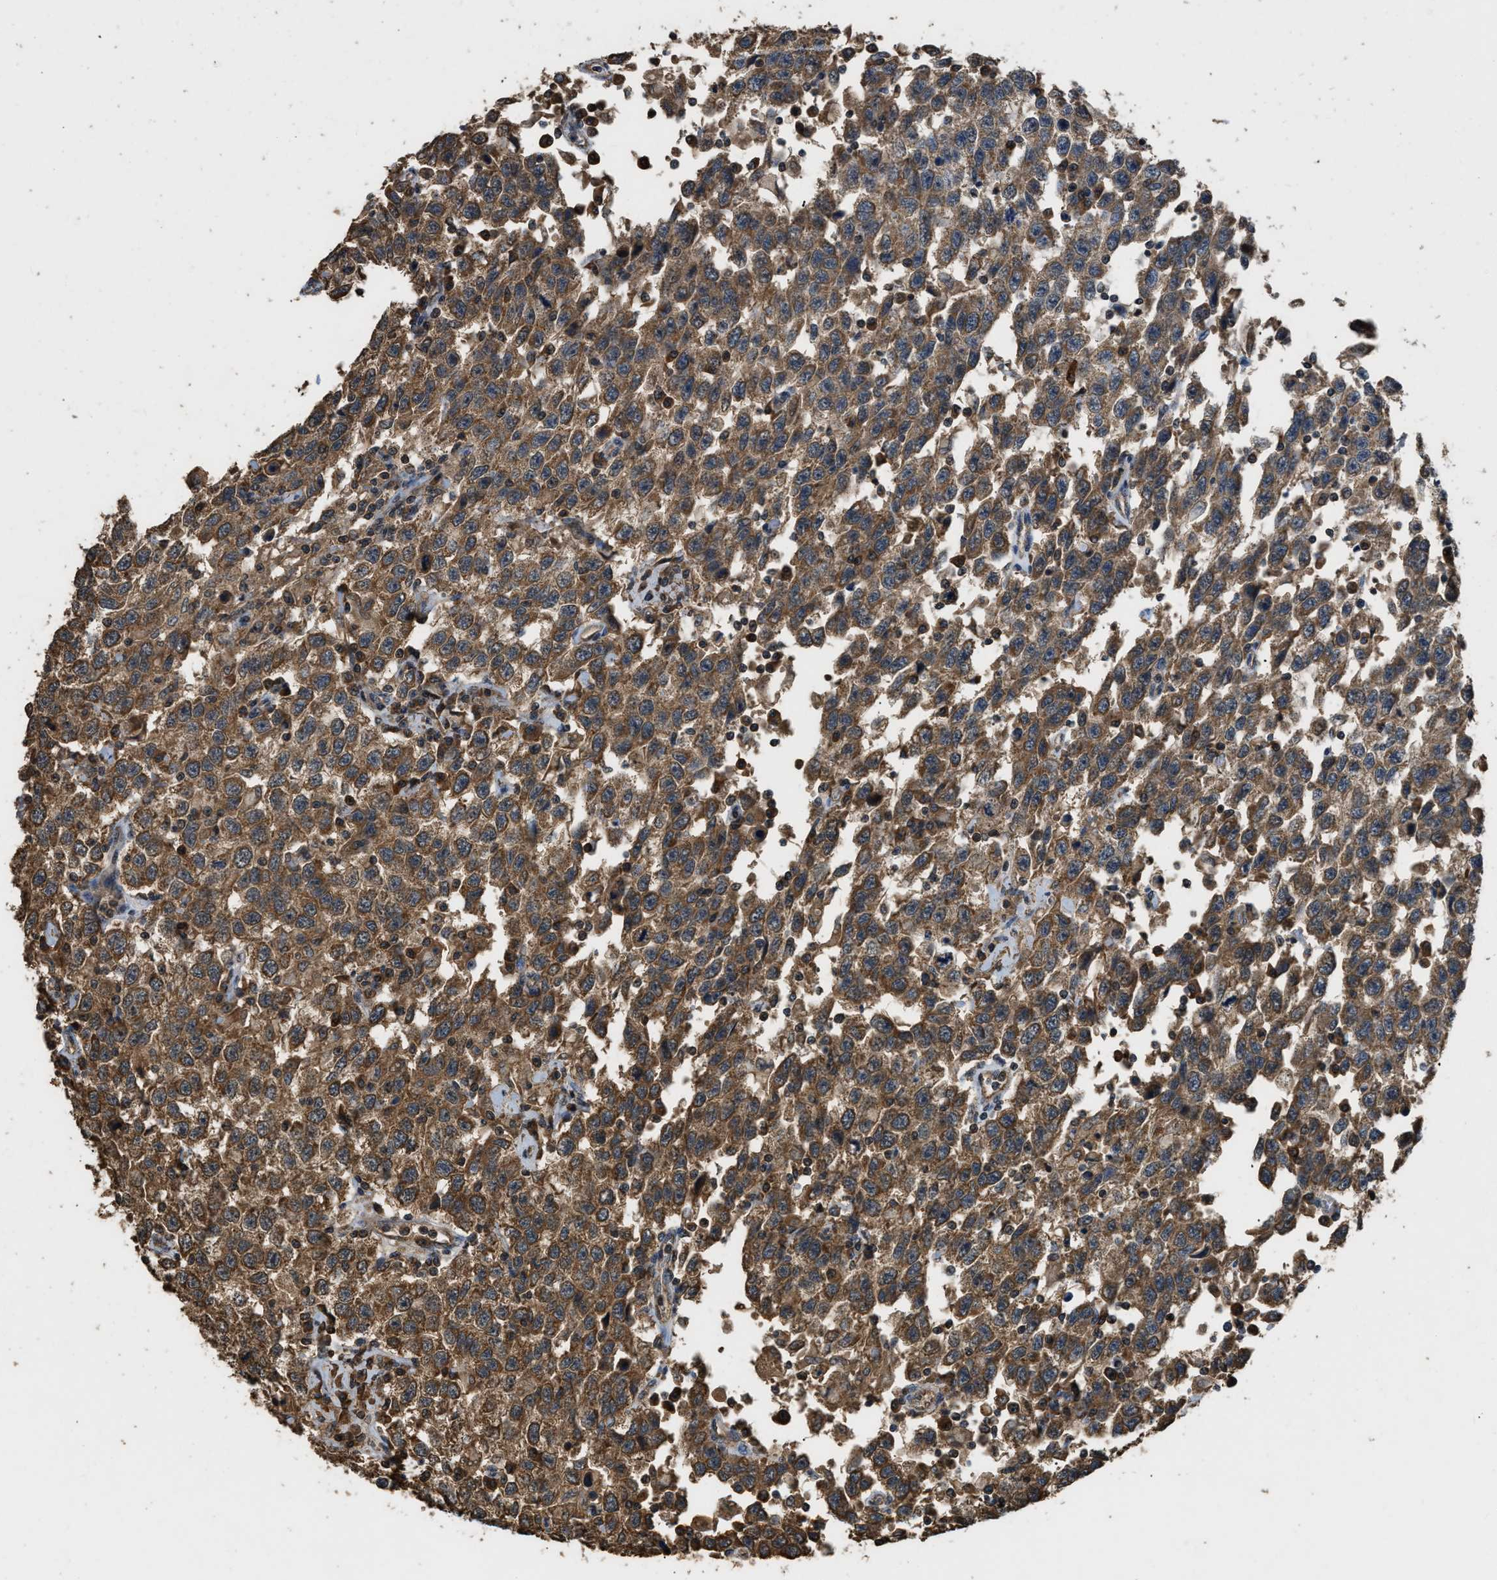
{"staining": {"intensity": "moderate", "quantity": ">75%", "location": "cytoplasmic/membranous"}, "tissue": "testis cancer", "cell_type": "Tumor cells", "image_type": "cancer", "snomed": [{"axis": "morphology", "description": "Seminoma, NOS"}, {"axis": "topography", "description": "Testis"}], "caption": "Immunohistochemistry (IHC) photomicrograph of testis cancer (seminoma) stained for a protein (brown), which exhibits medium levels of moderate cytoplasmic/membranous expression in about >75% of tumor cells.", "gene": "DENND6B", "patient": {"sex": "male", "age": 41}}